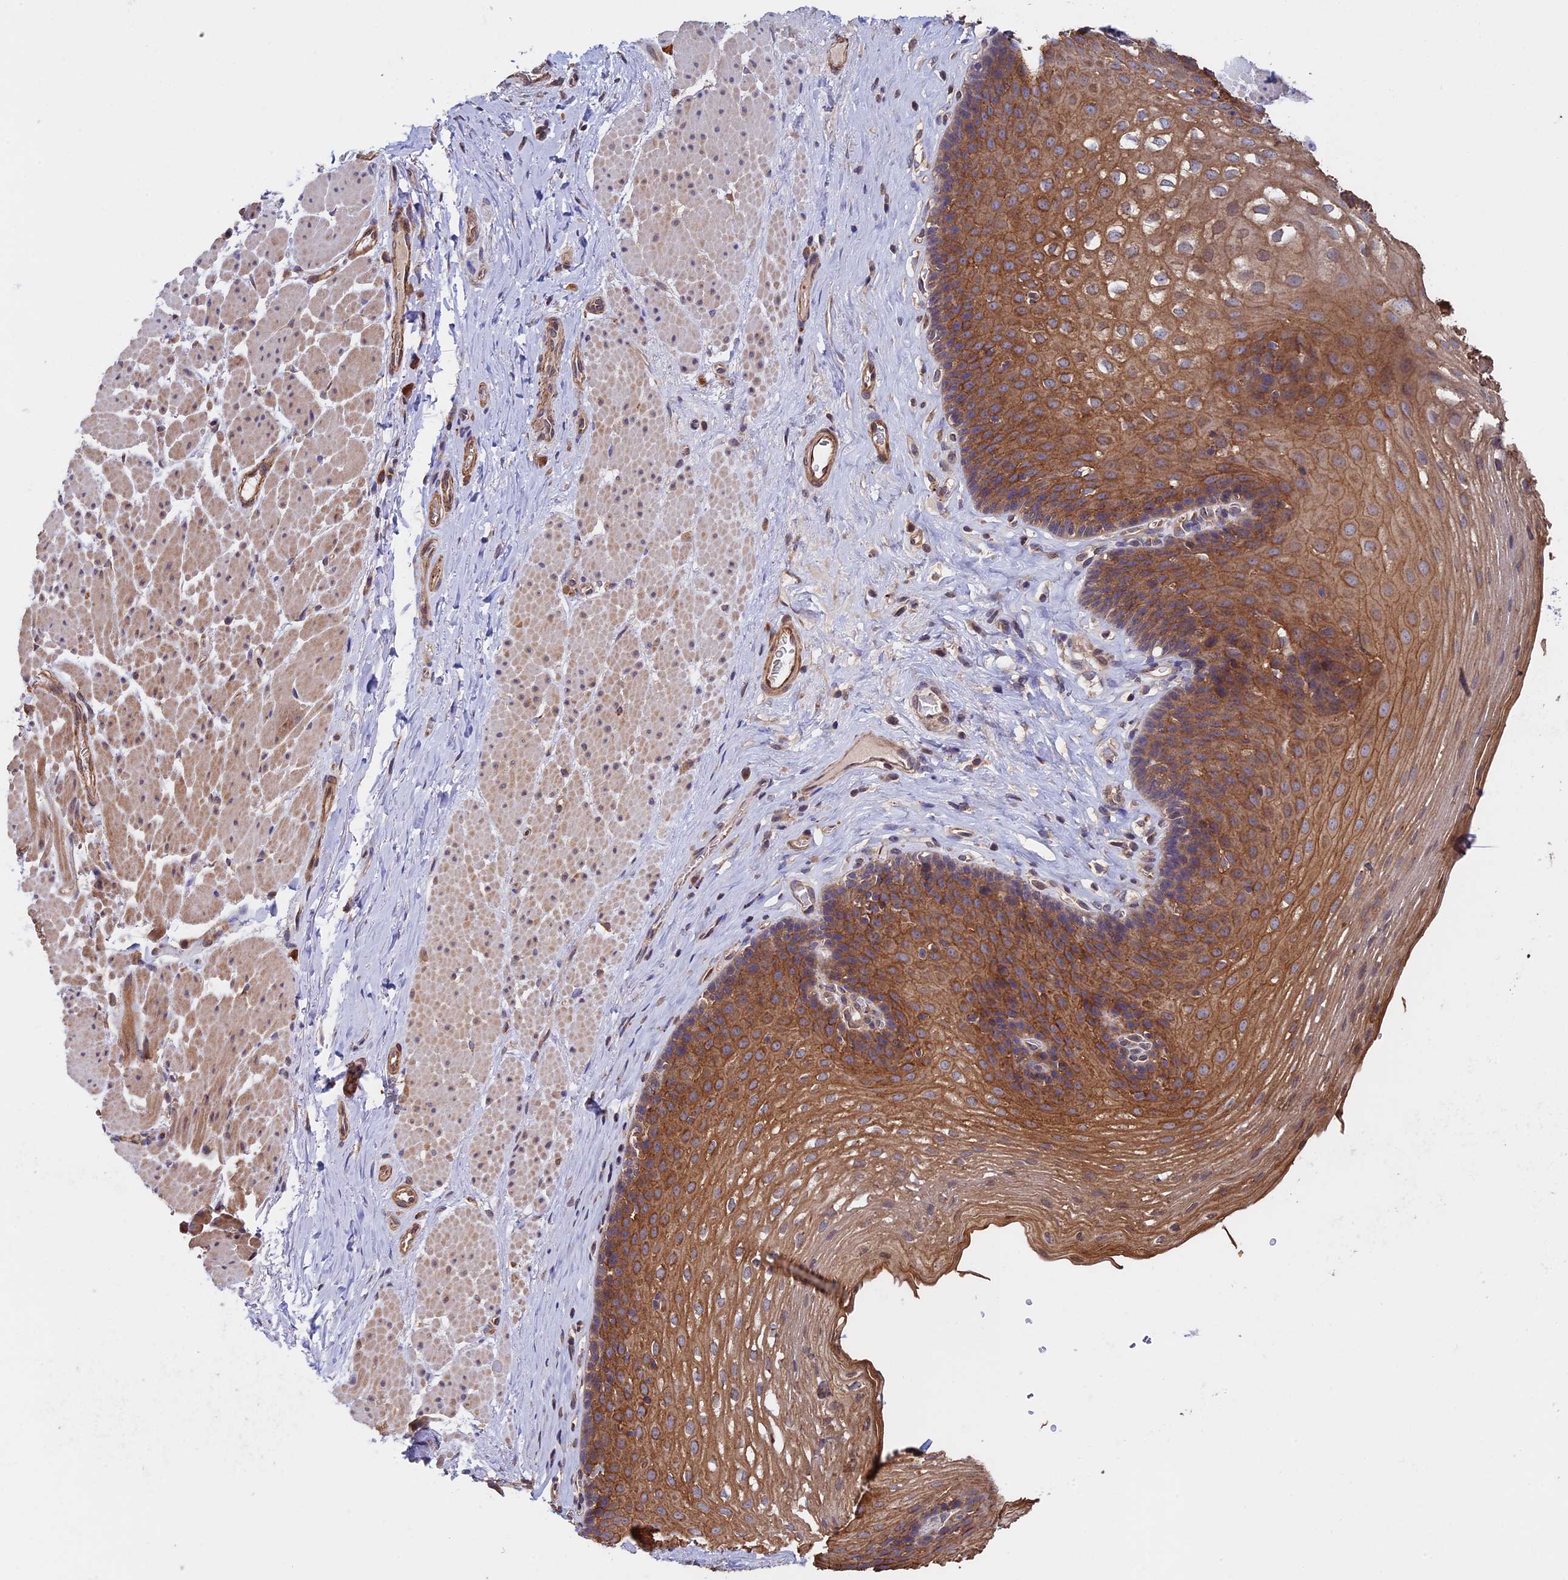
{"staining": {"intensity": "moderate", "quantity": ">75%", "location": "cytoplasmic/membranous"}, "tissue": "esophagus", "cell_type": "Squamous epithelial cells", "image_type": "normal", "snomed": [{"axis": "morphology", "description": "Normal tissue, NOS"}, {"axis": "topography", "description": "Esophagus"}], "caption": "This histopathology image exhibits normal esophagus stained with IHC to label a protein in brown. The cytoplasmic/membranous of squamous epithelial cells show moderate positivity for the protein. Nuclei are counter-stained blue.", "gene": "SLC9A5", "patient": {"sex": "female", "age": 66}}